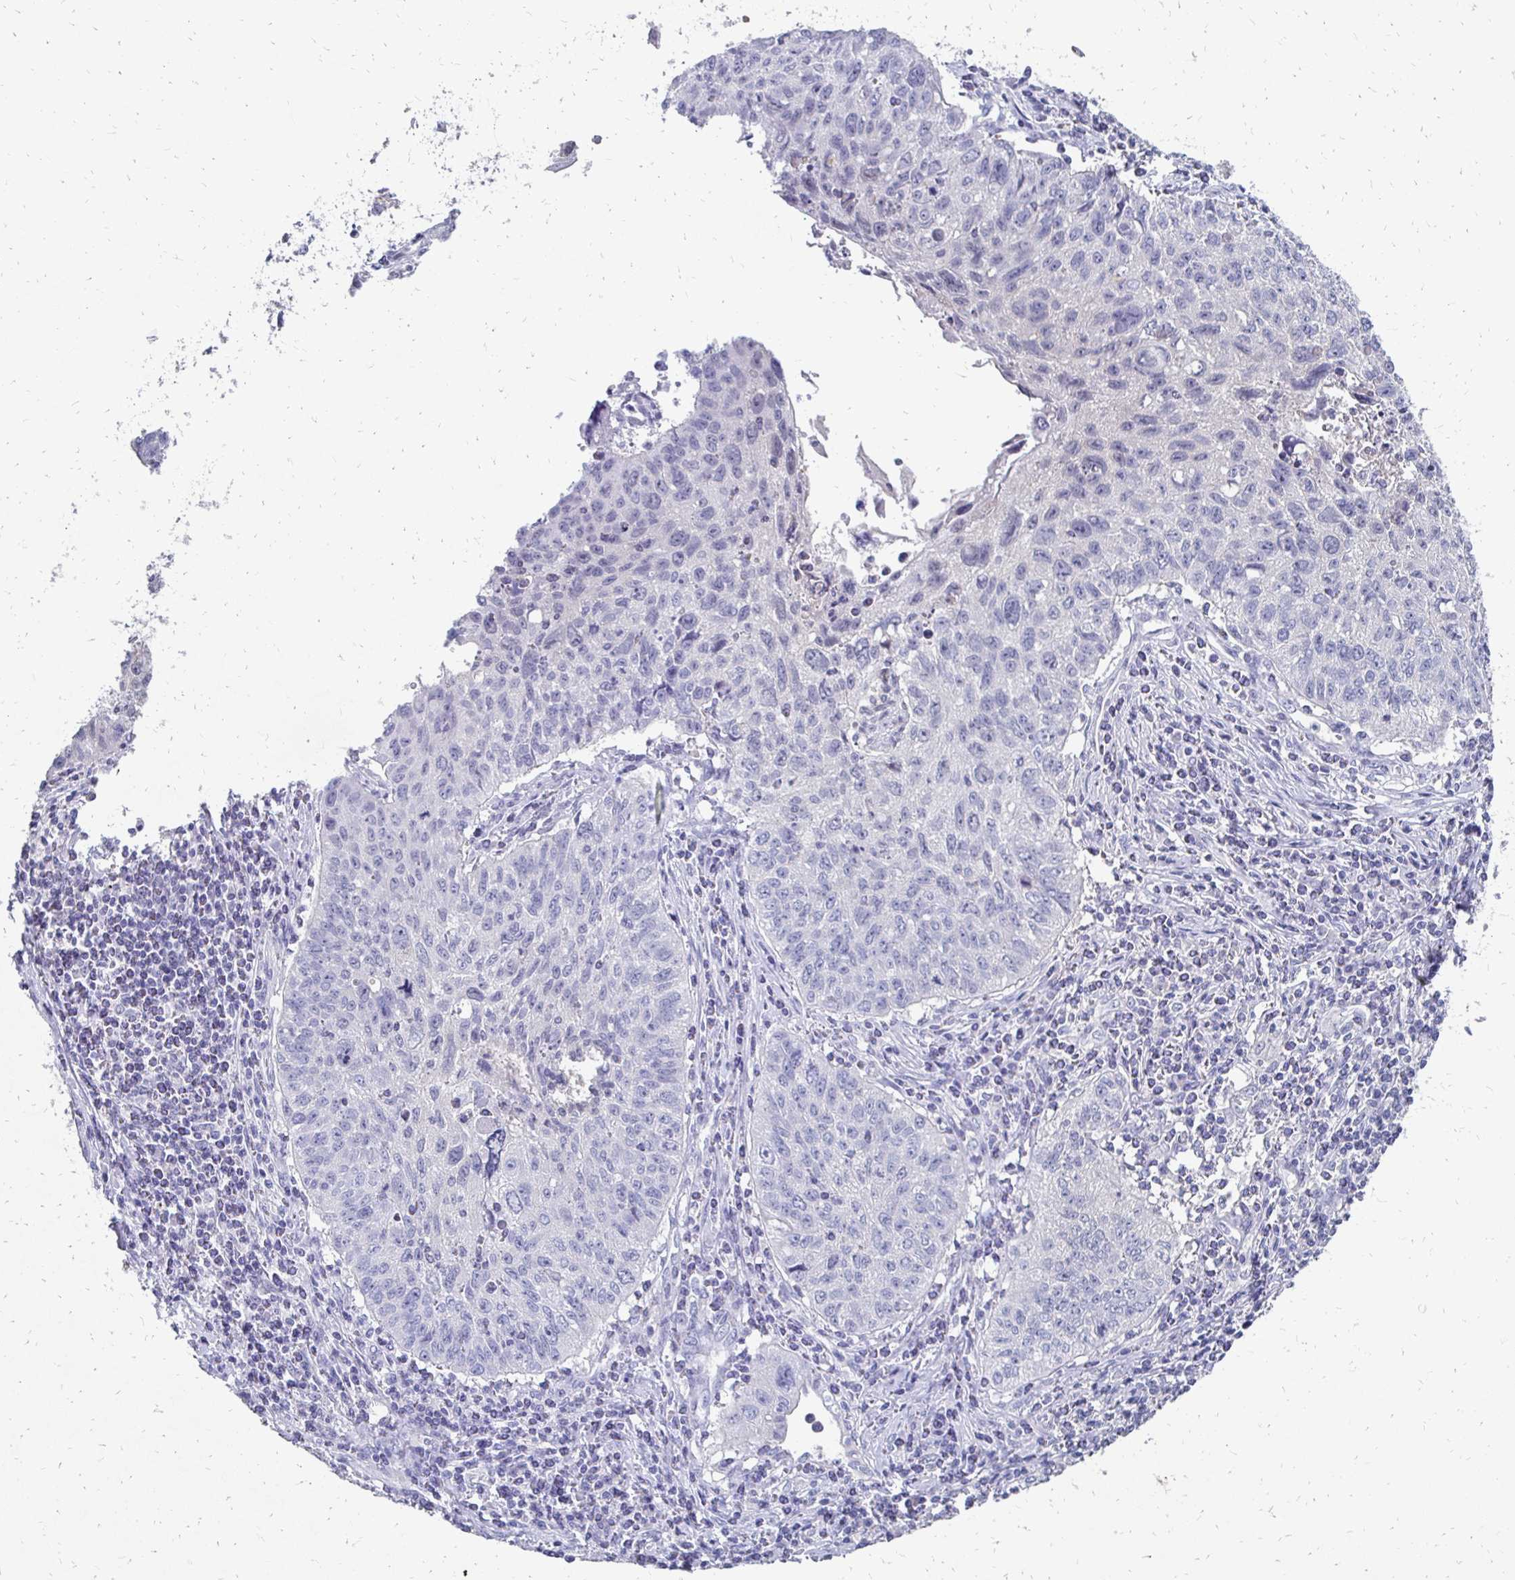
{"staining": {"intensity": "negative", "quantity": "none", "location": "none"}, "tissue": "lung cancer", "cell_type": "Tumor cells", "image_type": "cancer", "snomed": [{"axis": "morphology", "description": "Normal morphology"}, {"axis": "morphology", "description": "Aneuploidy"}, {"axis": "morphology", "description": "Squamous cell carcinoma, NOS"}, {"axis": "topography", "description": "Lymph node"}, {"axis": "topography", "description": "Lung"}], "caption": "Photomicrograph shows no protein positivity in tumor cells of lung aneuploidy tissue.", "gene": "SYCP3", "patient": {"sex": "female", "age": 76}}